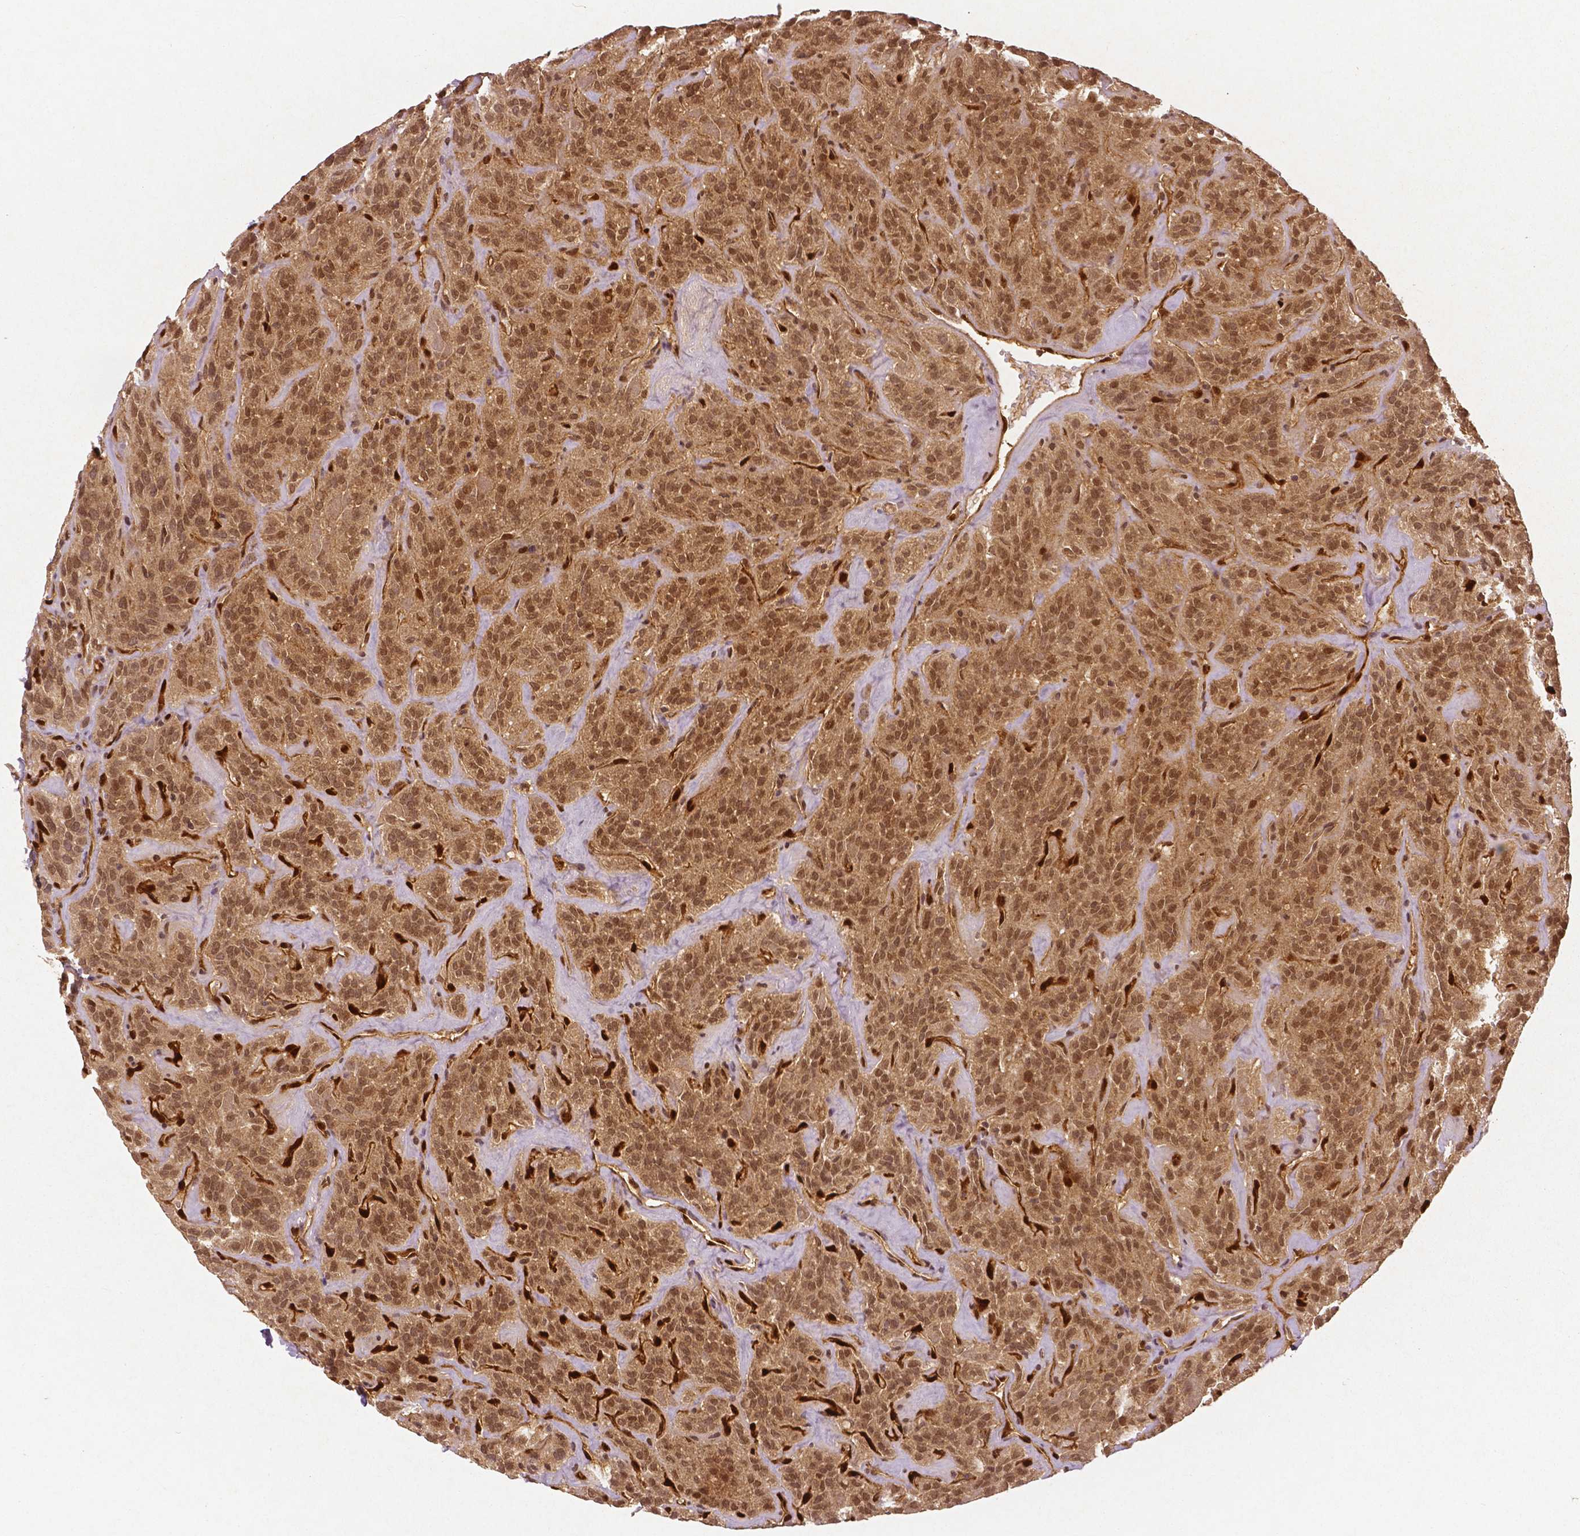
{"staining": {"intensity": "moderate", "quantity": ">75%", "location": "cytoplasmic/membranous,nuclear"}, "tissue": "thyroid cancer", "cell_type": "Tumor cells", "image_type": "cancer", "snomed": [{"axis": "morphology", "description": "Papillary adenocarcinoma, NOS"}, {"axis": "topography", "description": "Thyroid gland"}], "caption": "Moderate cytoplasmic/membranous and nuclear expression is appreciated in about >75% of tumor cells in thyroid cancer. (brown staining indicates protein expression, while blue staining denotes nuclei).", "gene": "WWTR1", "patient": {"sex": "female", "age": 45}}